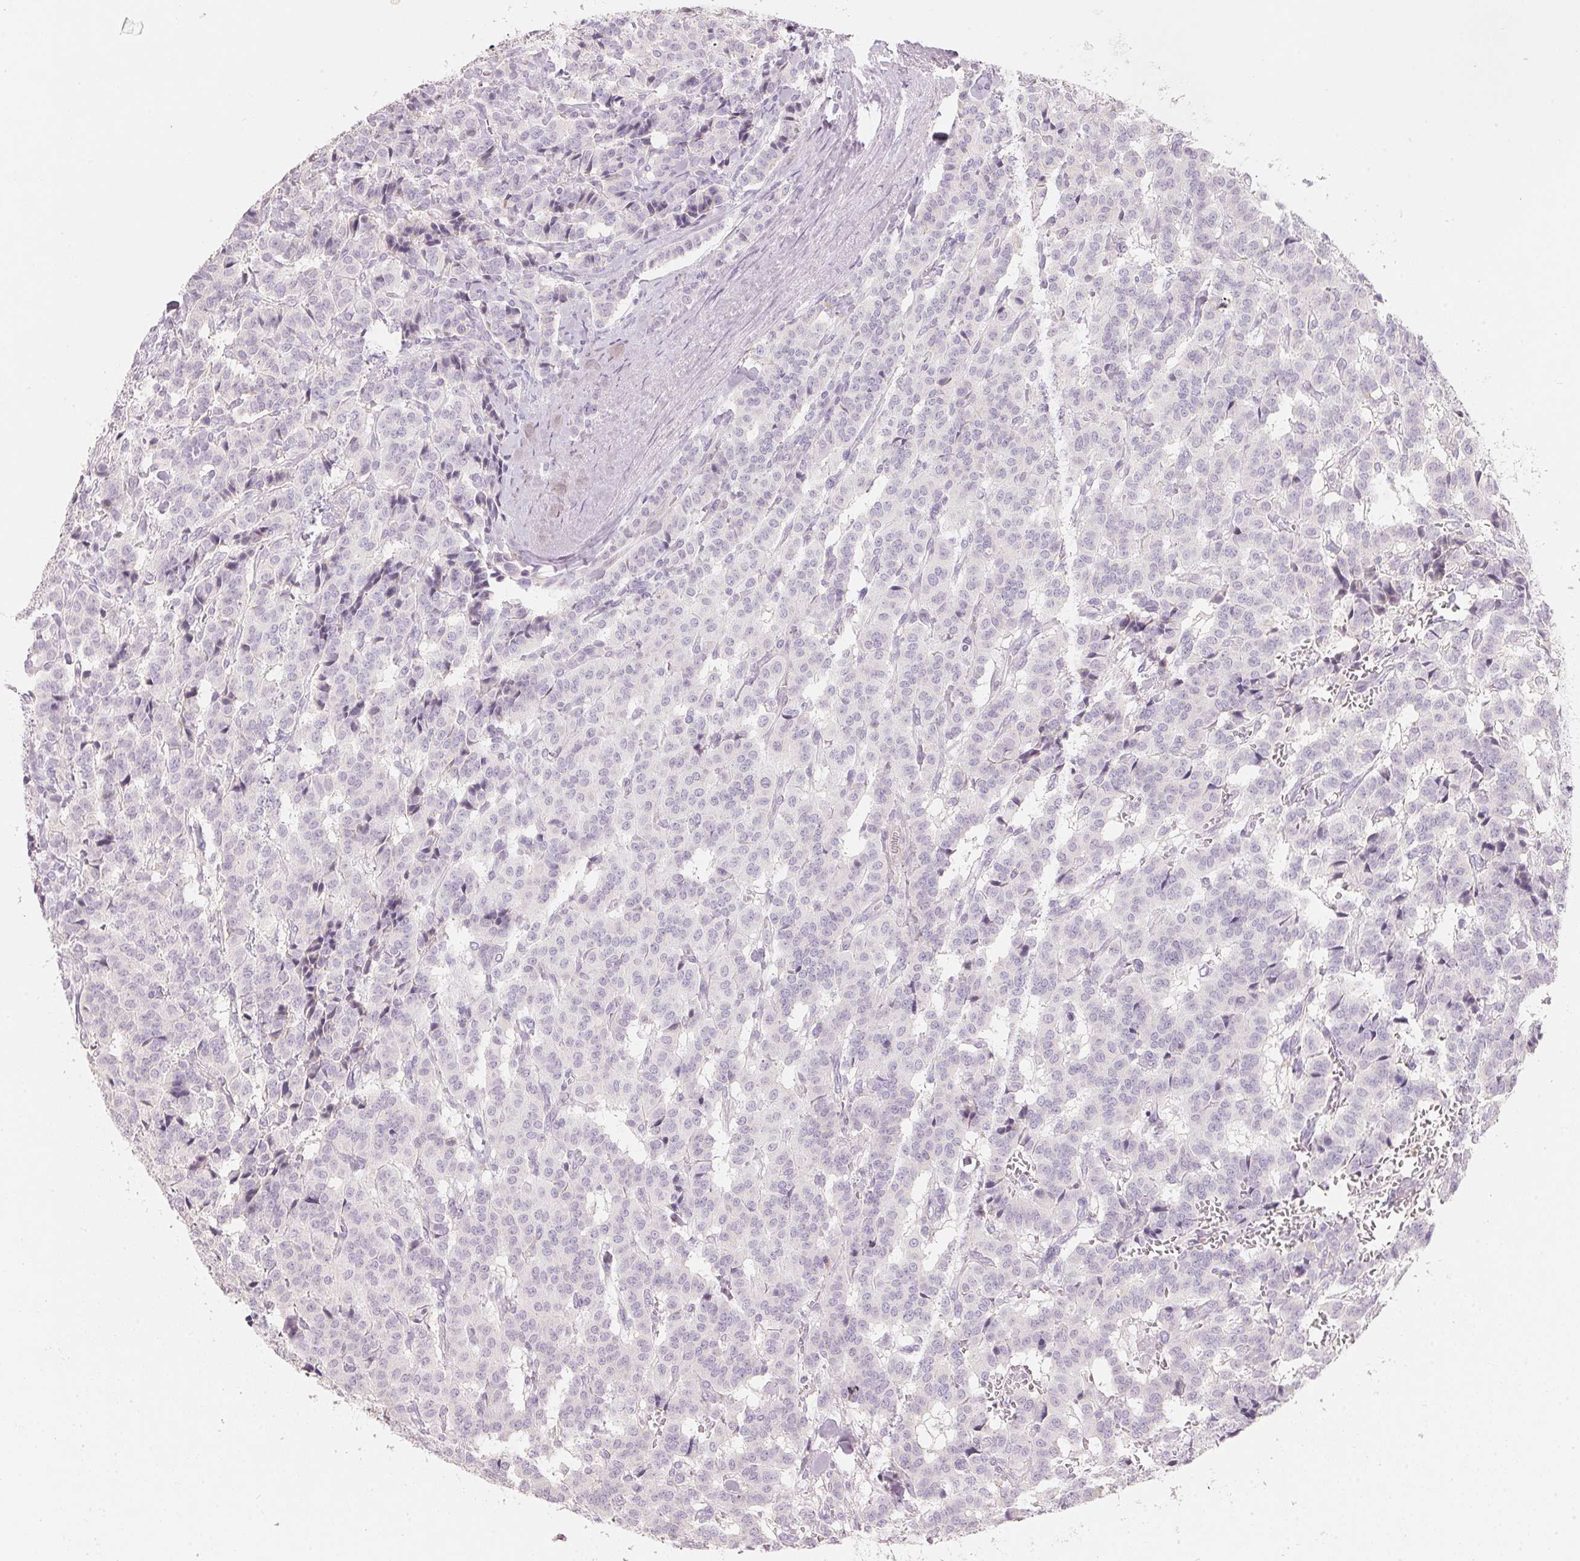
{"staining": {"intensity": "negative", "quantity": "none", "location": "none"}, "tissue": "carcinoid", "cell_type": "Tumor cells", "image_type": "cancer", "snomed": [{"axis": "morphology", "description": "Normal tissue, NOS"}, {"axis": "morphology", "description": "Carcinoid, malignant, NOS"}, {"axis": "topography", "description": "Lung"}], "caption": "DAB (3,3'-diaminobenzidine) immunohistochemical staining of carcinoid (malignant) reveals no significant staining in tumor cells.", "gene": "TP53AIP1", "patient": {"sex": "female", "age": 46}}